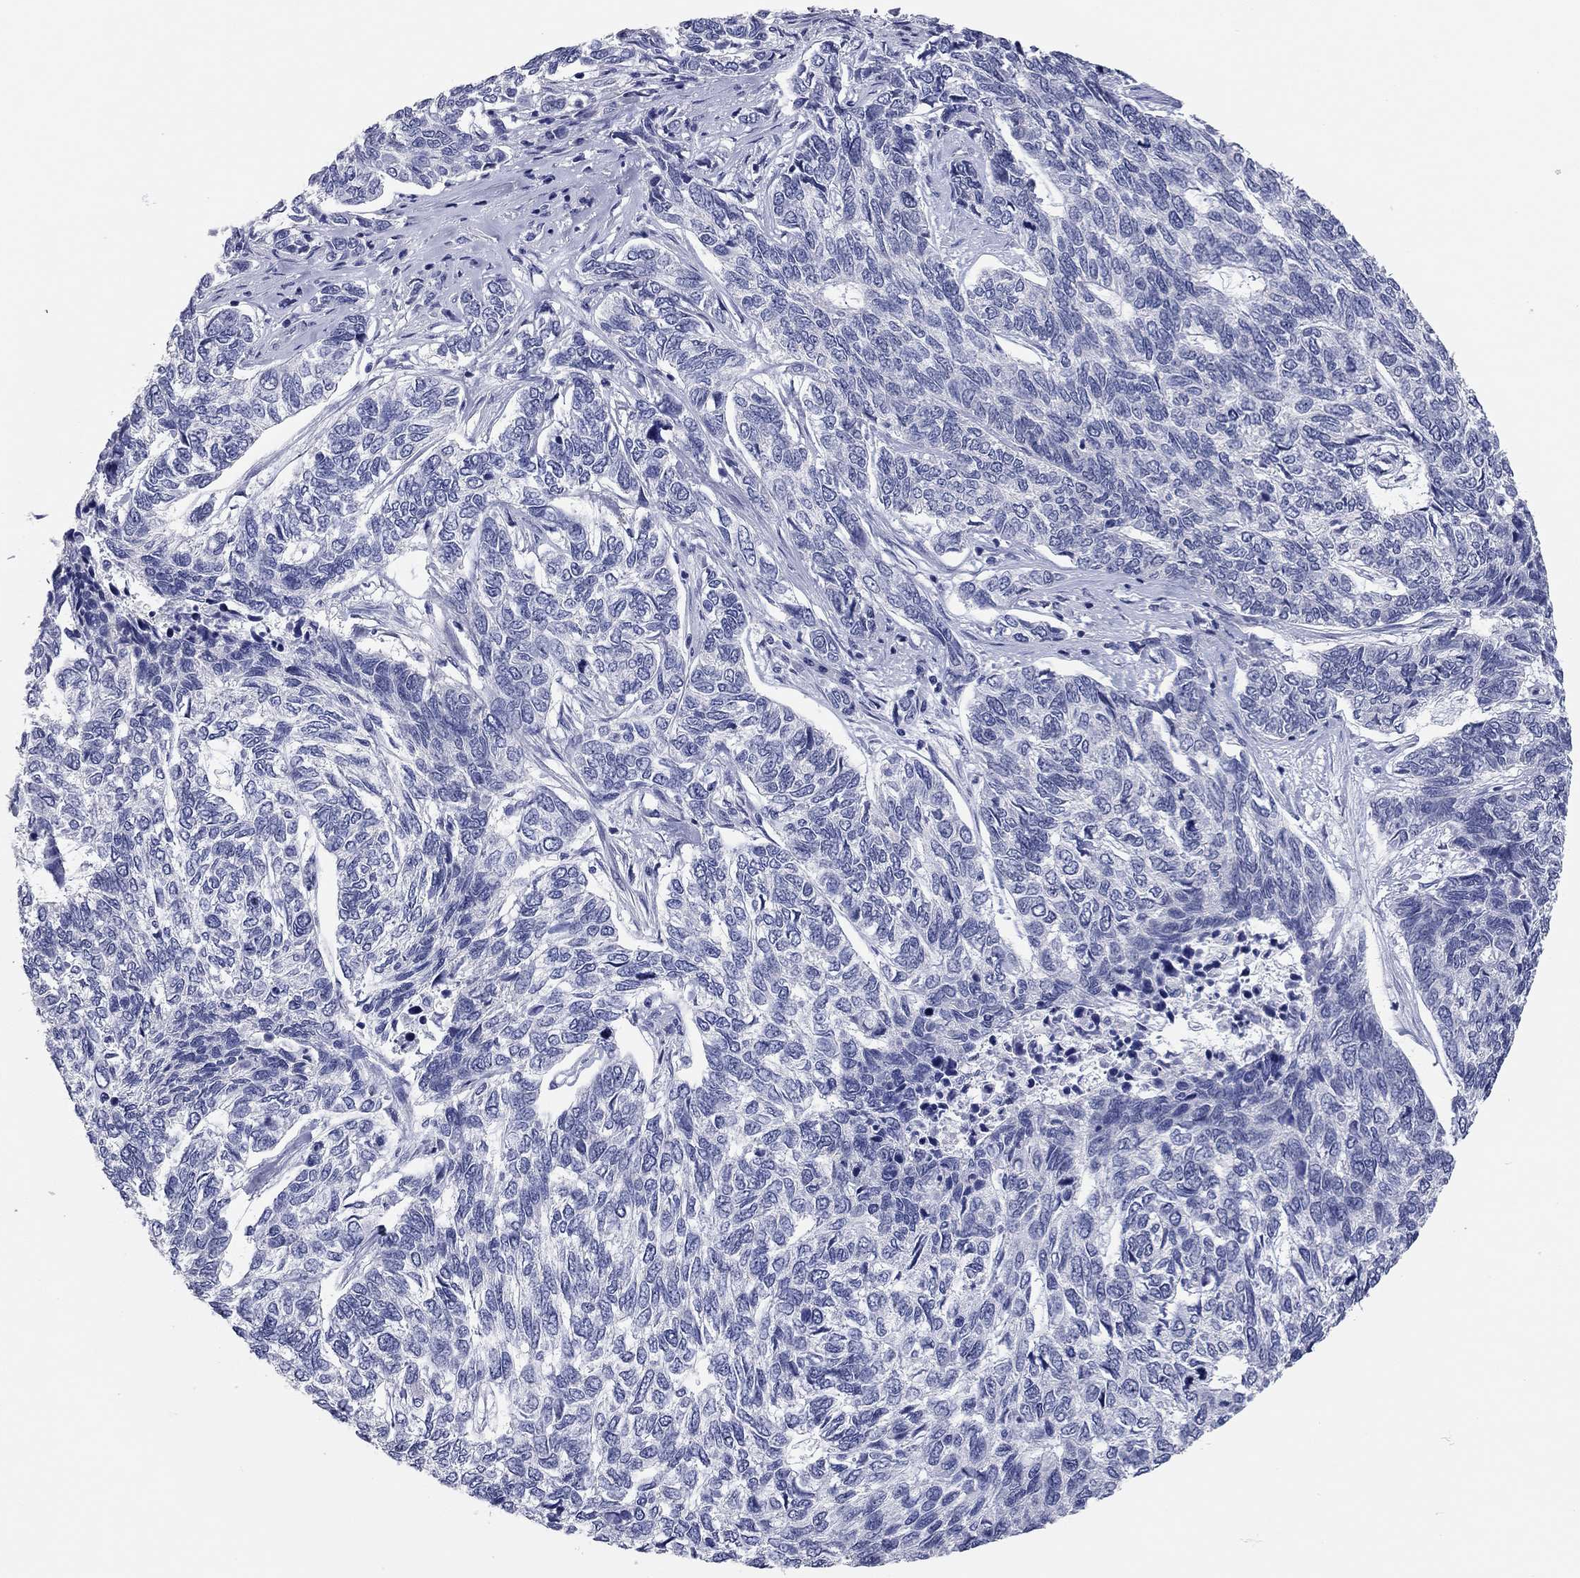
{"staining": {"intensity": "negative", "quantity": "none", "location": "none"}, "tissue": "skin cancer", "cell_type": "Tumor cells", "image_type": "cancer", "snomed": [{"axis": "morphology", "description": "Basal cell carcinoma"}, {"axis": "topography", "description": "Skin"}], "caption": "Skin cancer (basal cell carcinoma) was stained to show a protein in brown. There is no significant expression in tumor cells. The staining is performed using DAB brown chromogen with nuclei counter-stained in using hematoxylin.", "gene": "TMEM221", "patient": {"sex": "female", "age": 65}}